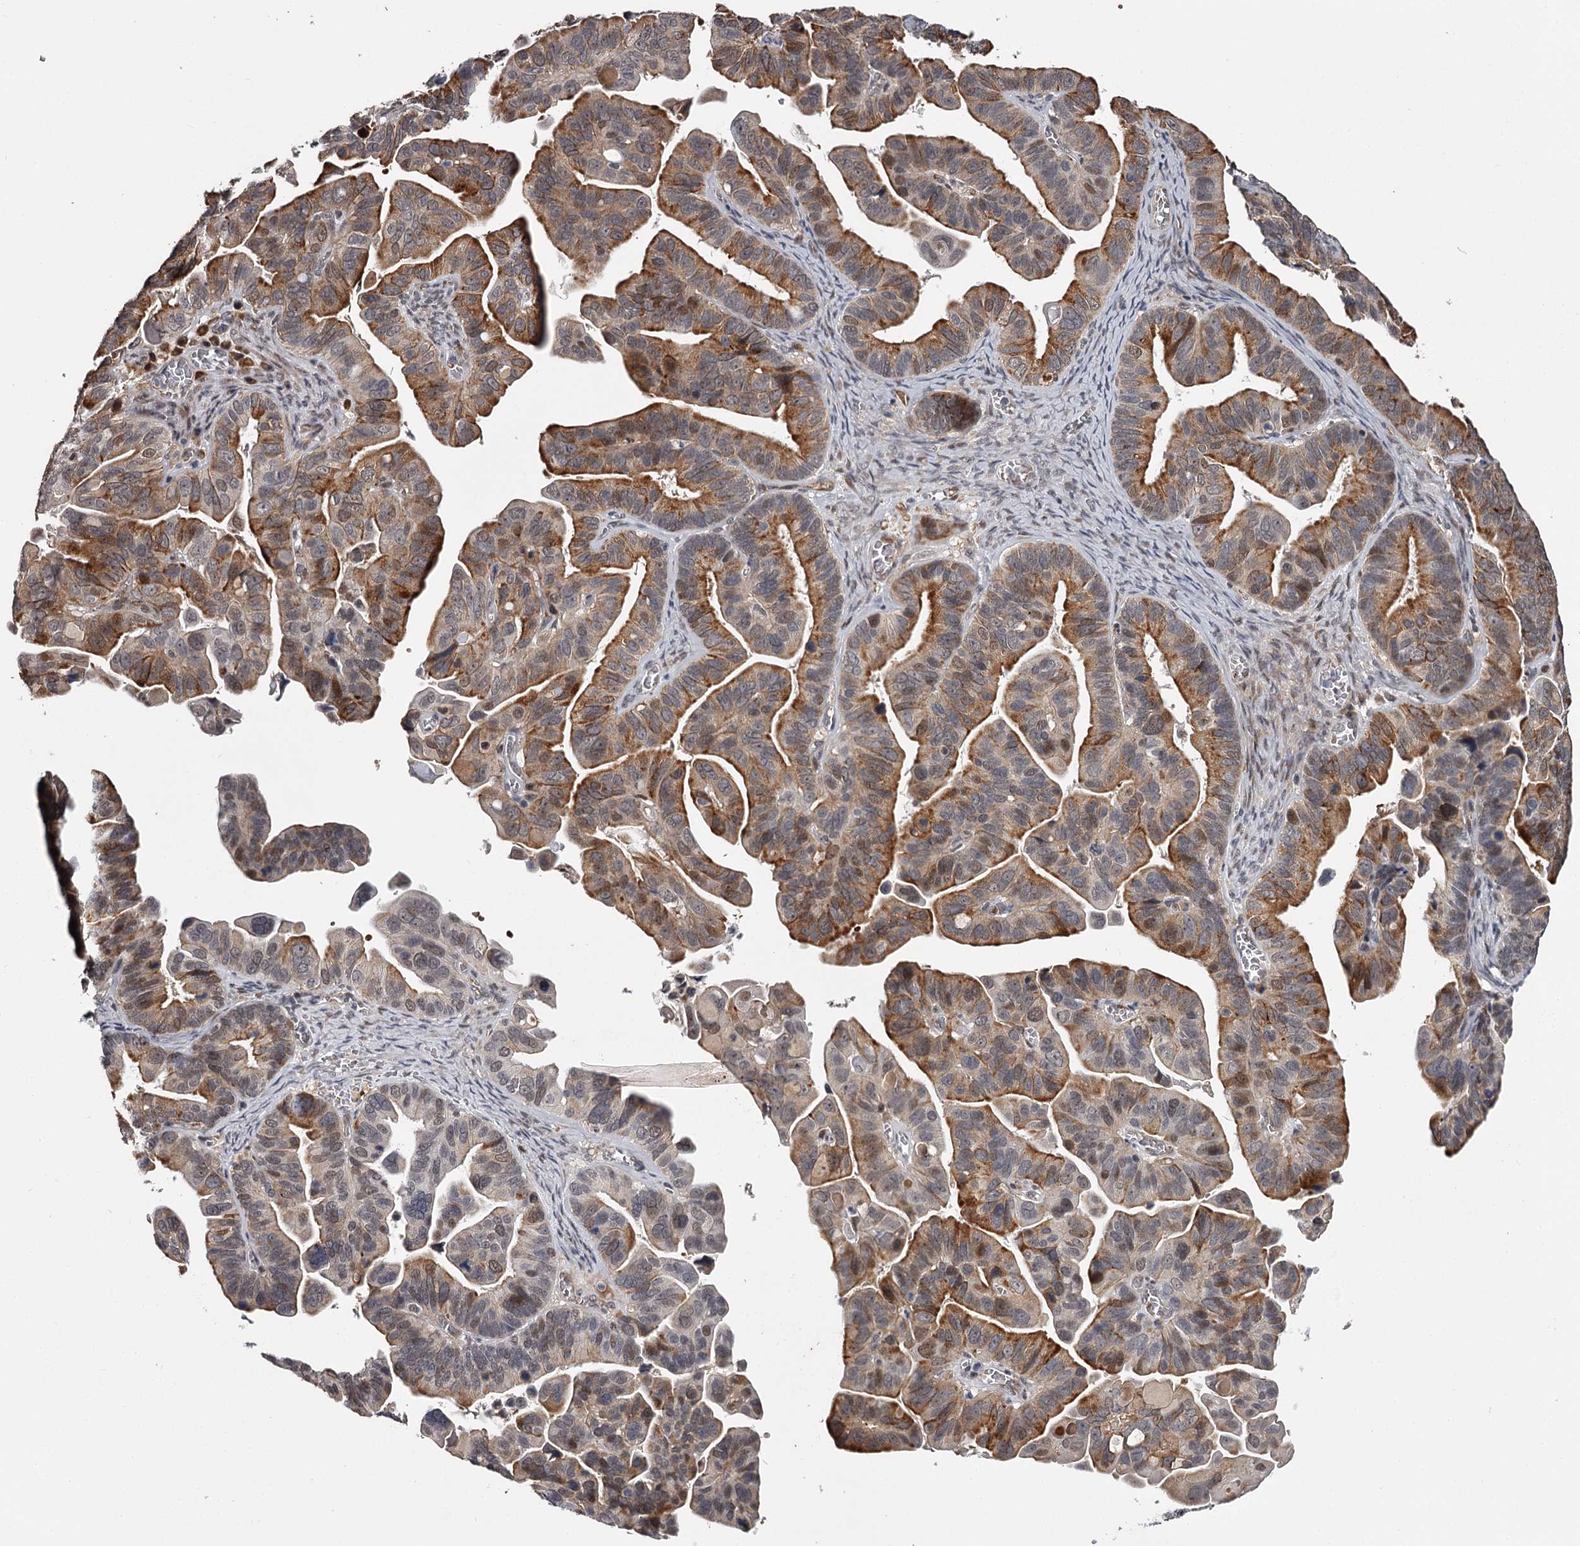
{"staining": {"intensity": "moderate", "quantity": ">75%", "location": "cytoplasmic/membranous,nuclear"}, "tissue": "ovarian cancer", "cell_type": "Tumor cells", "image_type": "cancer", "snomed": [{"axis": "morphology", "description": "Cystadenocarcinoma, serous, NOS"}, {"axis": "topography", "description": "Ovary"}], "caption": "Brown immunohistochemical staining in ovarian cancer reveals moderate cytoplasmic/membranous and nuclear expression in about >75% of tumor cells. Immunohistochemistry stains the protein of interest in brown and the nuclei are stained blue.", "gene": "RNF44", "patient": {"sex": "female", "age": 56}}